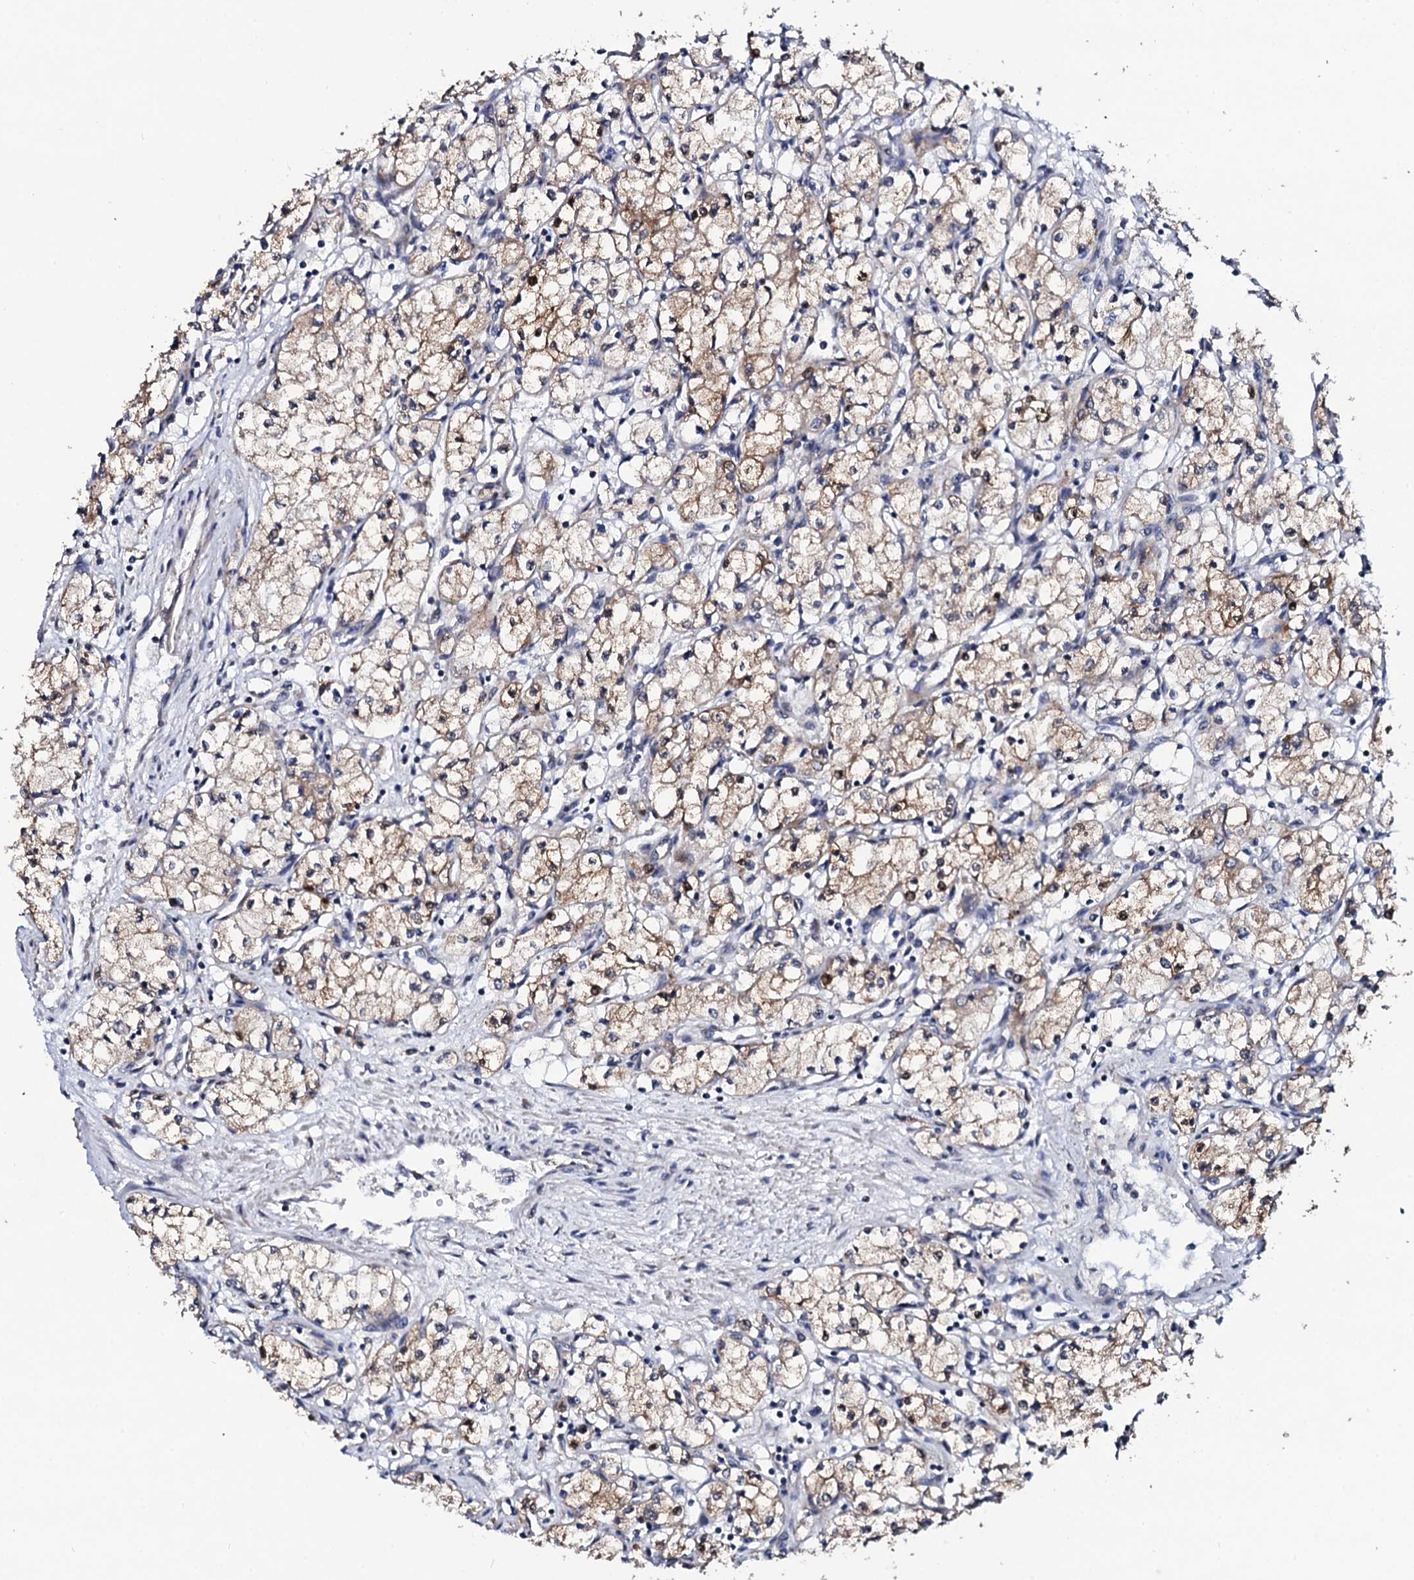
{"staining": {"intensity": "moderate", "quantity": "25%-75%", "location": "cytoplasmic/membranous"}, "tissue": "renal cancer", "cell_type": "Tumor cells", "image_type": "cancer", "snomed": [{"axis": "morphology", "description": "Adenocarcinoma, NOS"}, {"axis": "topography", "description": "Kidney"}], "caption": "About 25%-75% of tumor cells in adenocarcinoma (renal) reveal moderate cytoplasmic/membranous protein expression as visualized by brown immunohistochemical staining.", "gene": "IP6K1", "patient": {"sex": "male", "age": 59}}